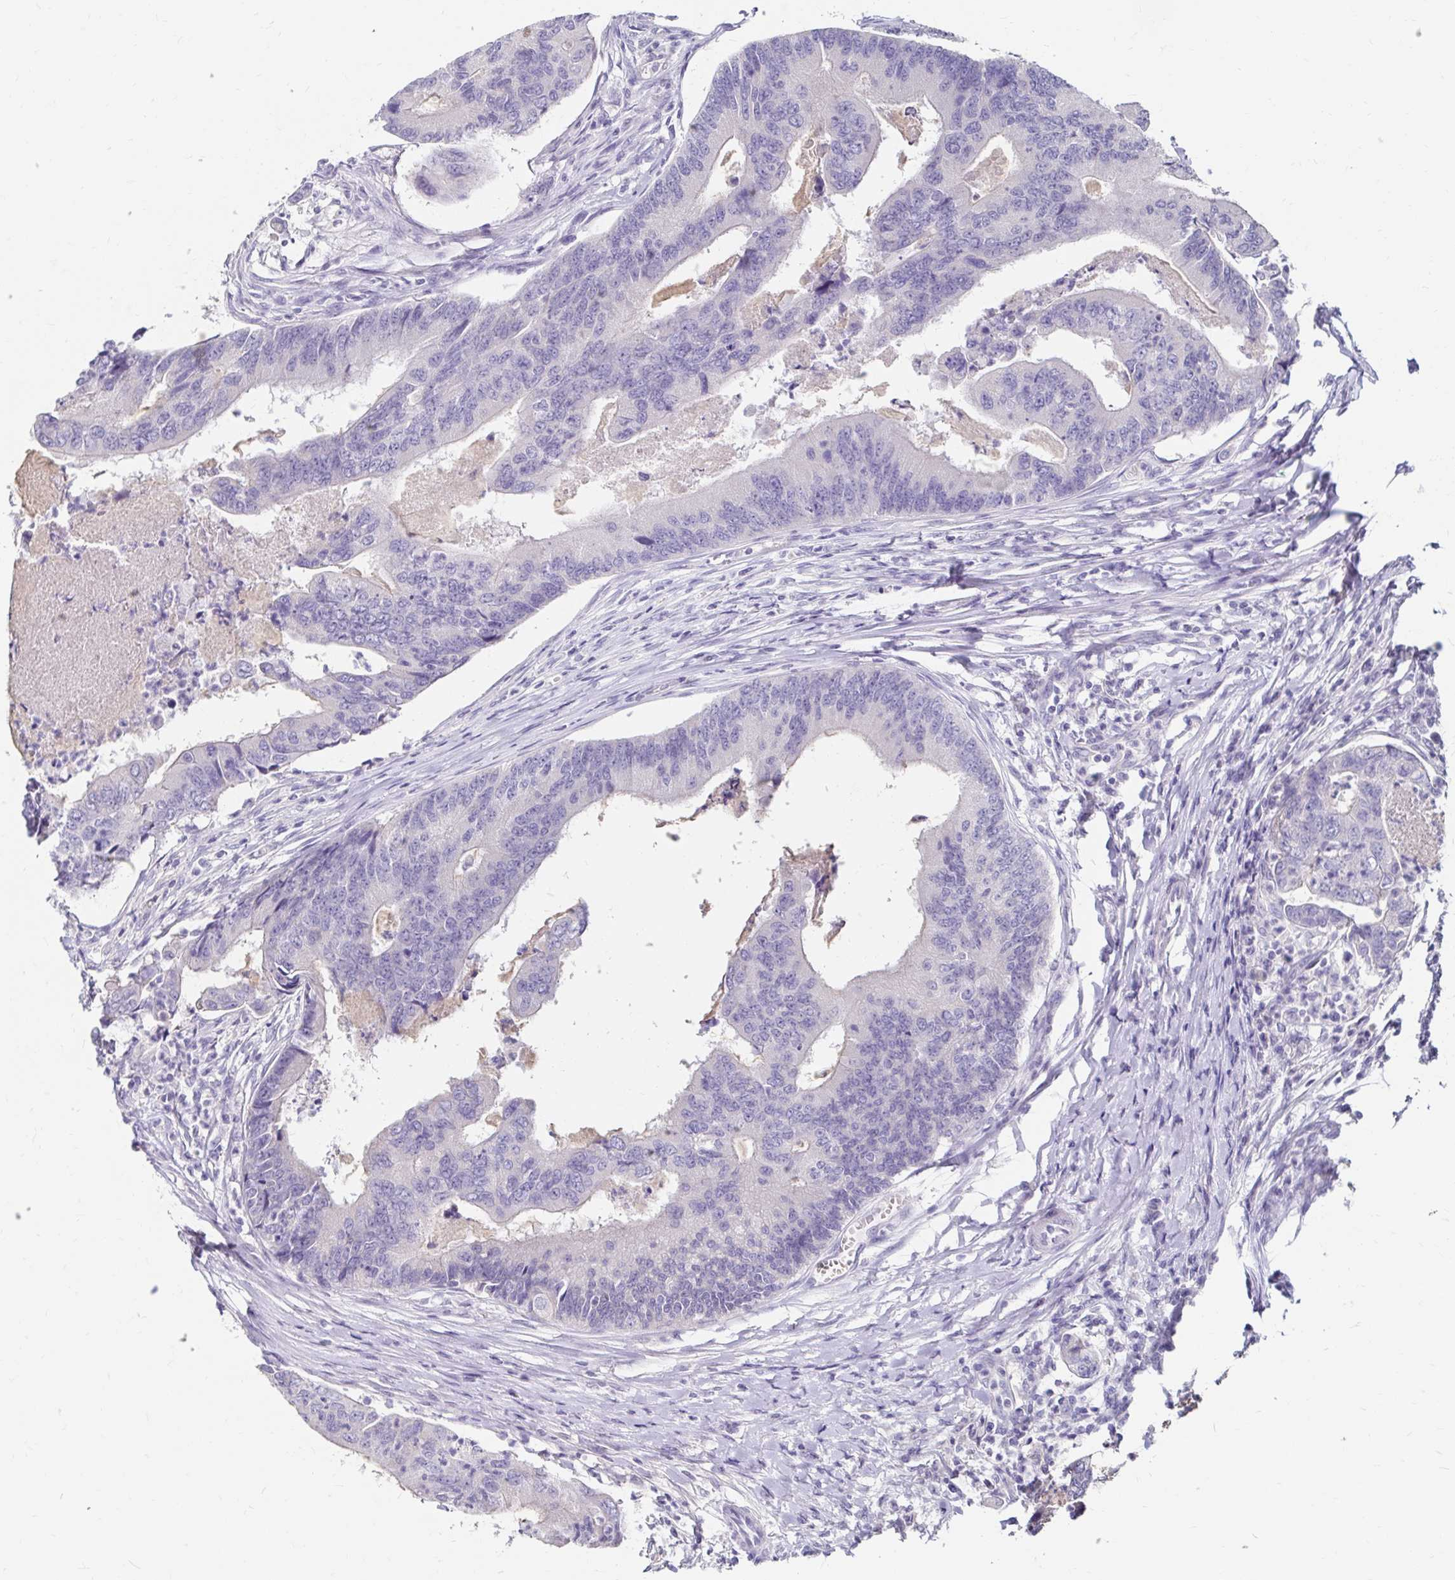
{"staining": {"intensity": "negative", "quantity": "none", "location": "none"}, "tissue": "colorectal cancer", "cell_type": "Tumor cells", "image_type": "cancer", "snomed": [{"axis": "morphology", "description": "Adenocarcinoma, NOS"}, {"axis": "topography", "description": "Colon"}], "caption": "Immunohistochemistry histopathology image of colorectal cancer (adenocarcinoma) stained for a protein (brown), which displays no staining in tumor cells.", "gene": "SCG3", "patient": {"sex": "female", "age": 67}}